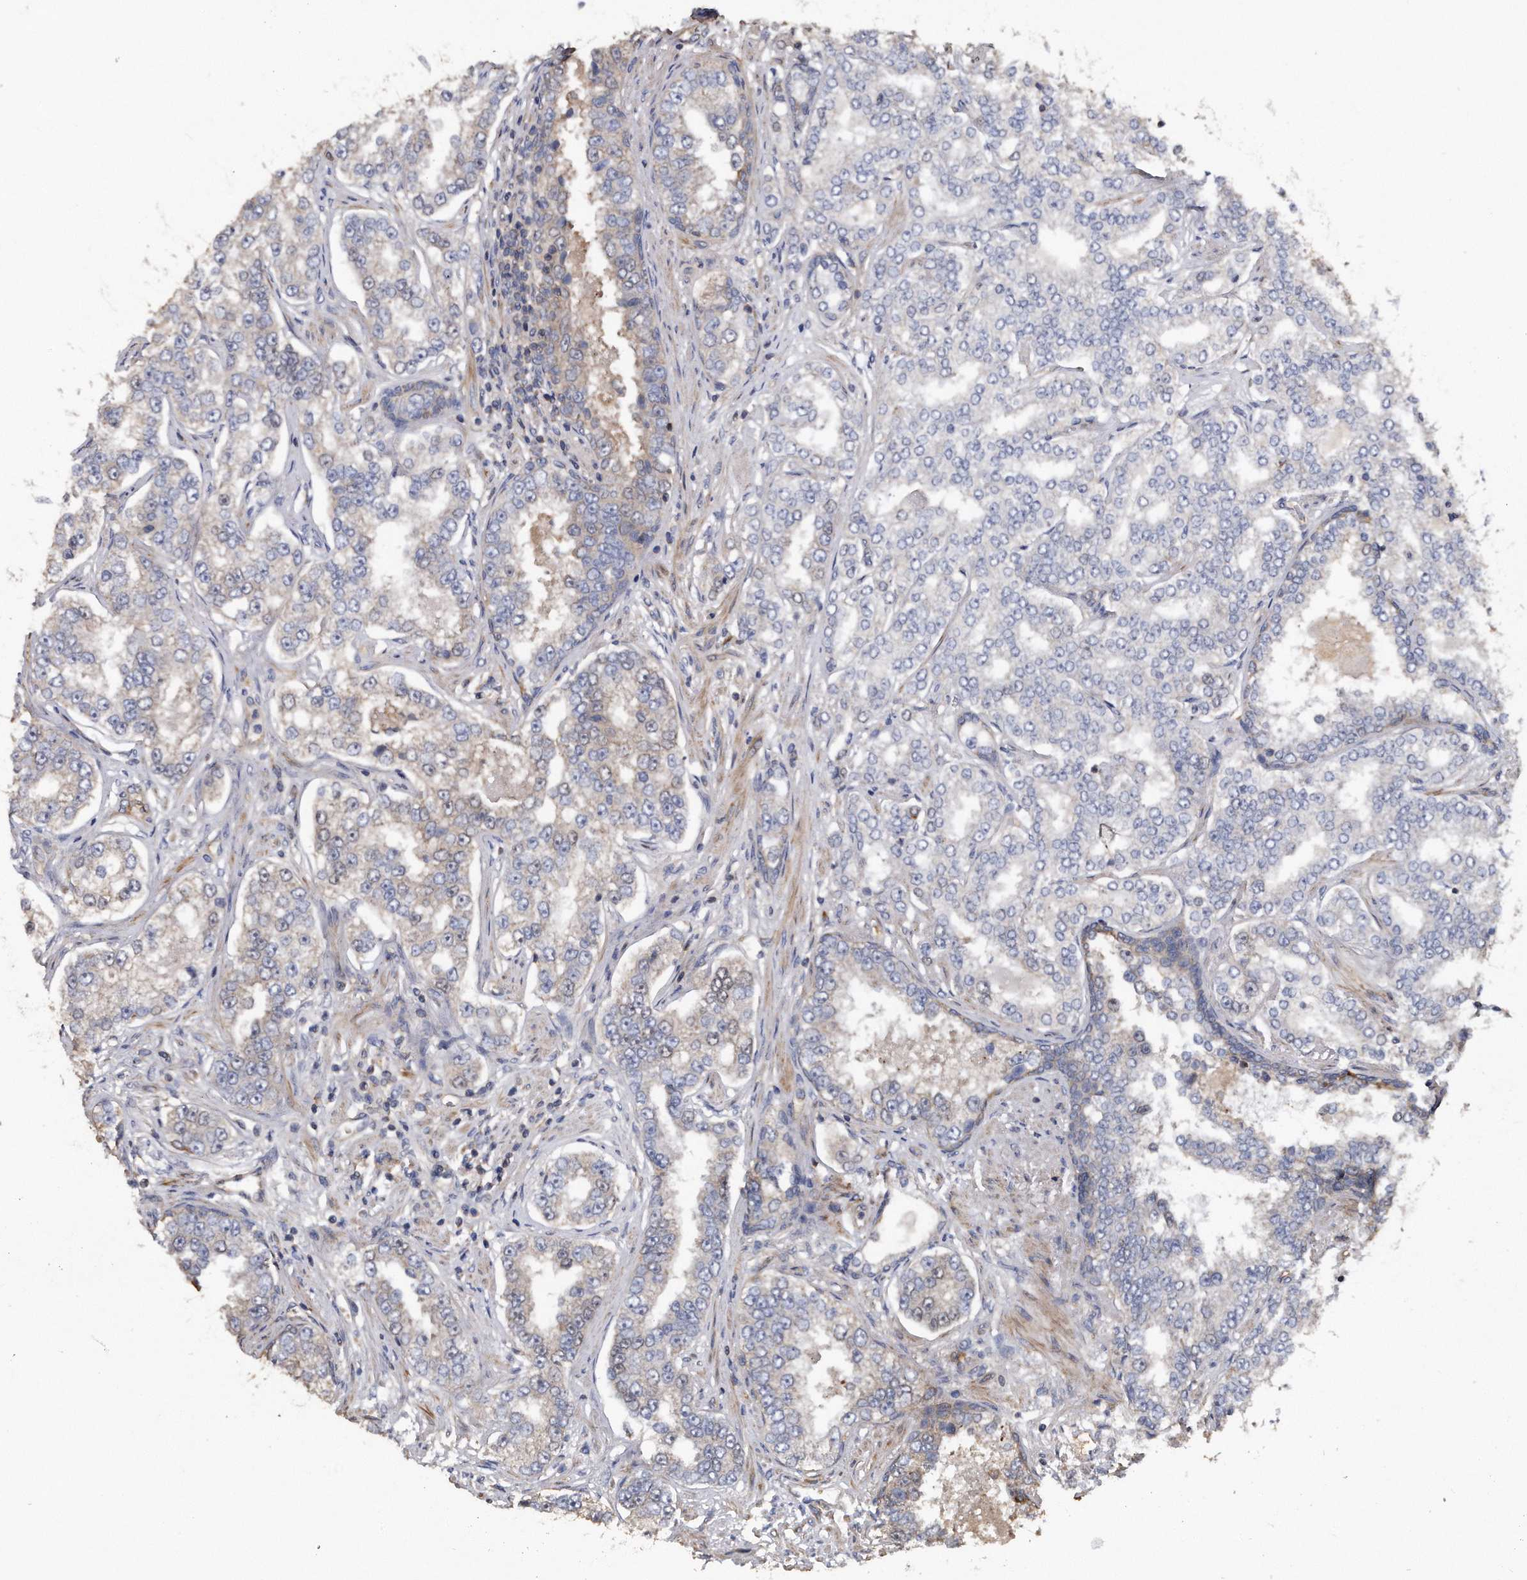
{"staining": {"intensity": "negative", "quantity": "none", "location": "none"}, "tissue": "prostate cancer", "cell_type": "Tumor cells", "image_type": "cancer", "snomed": [{"axis": "morphology", "description": "Normal tissue, NOS"}, {"axis": "morphology", "description": "Adenocarcinoma, High grade"}, {"axis": "topography", "description": "Prostate"}], "caption": "Human prostate cancer stained for a protein using IHC exhibits no staining in tumor cells.", "gene": "KCND3", "patient": {"sex": "male", "age": 83}}